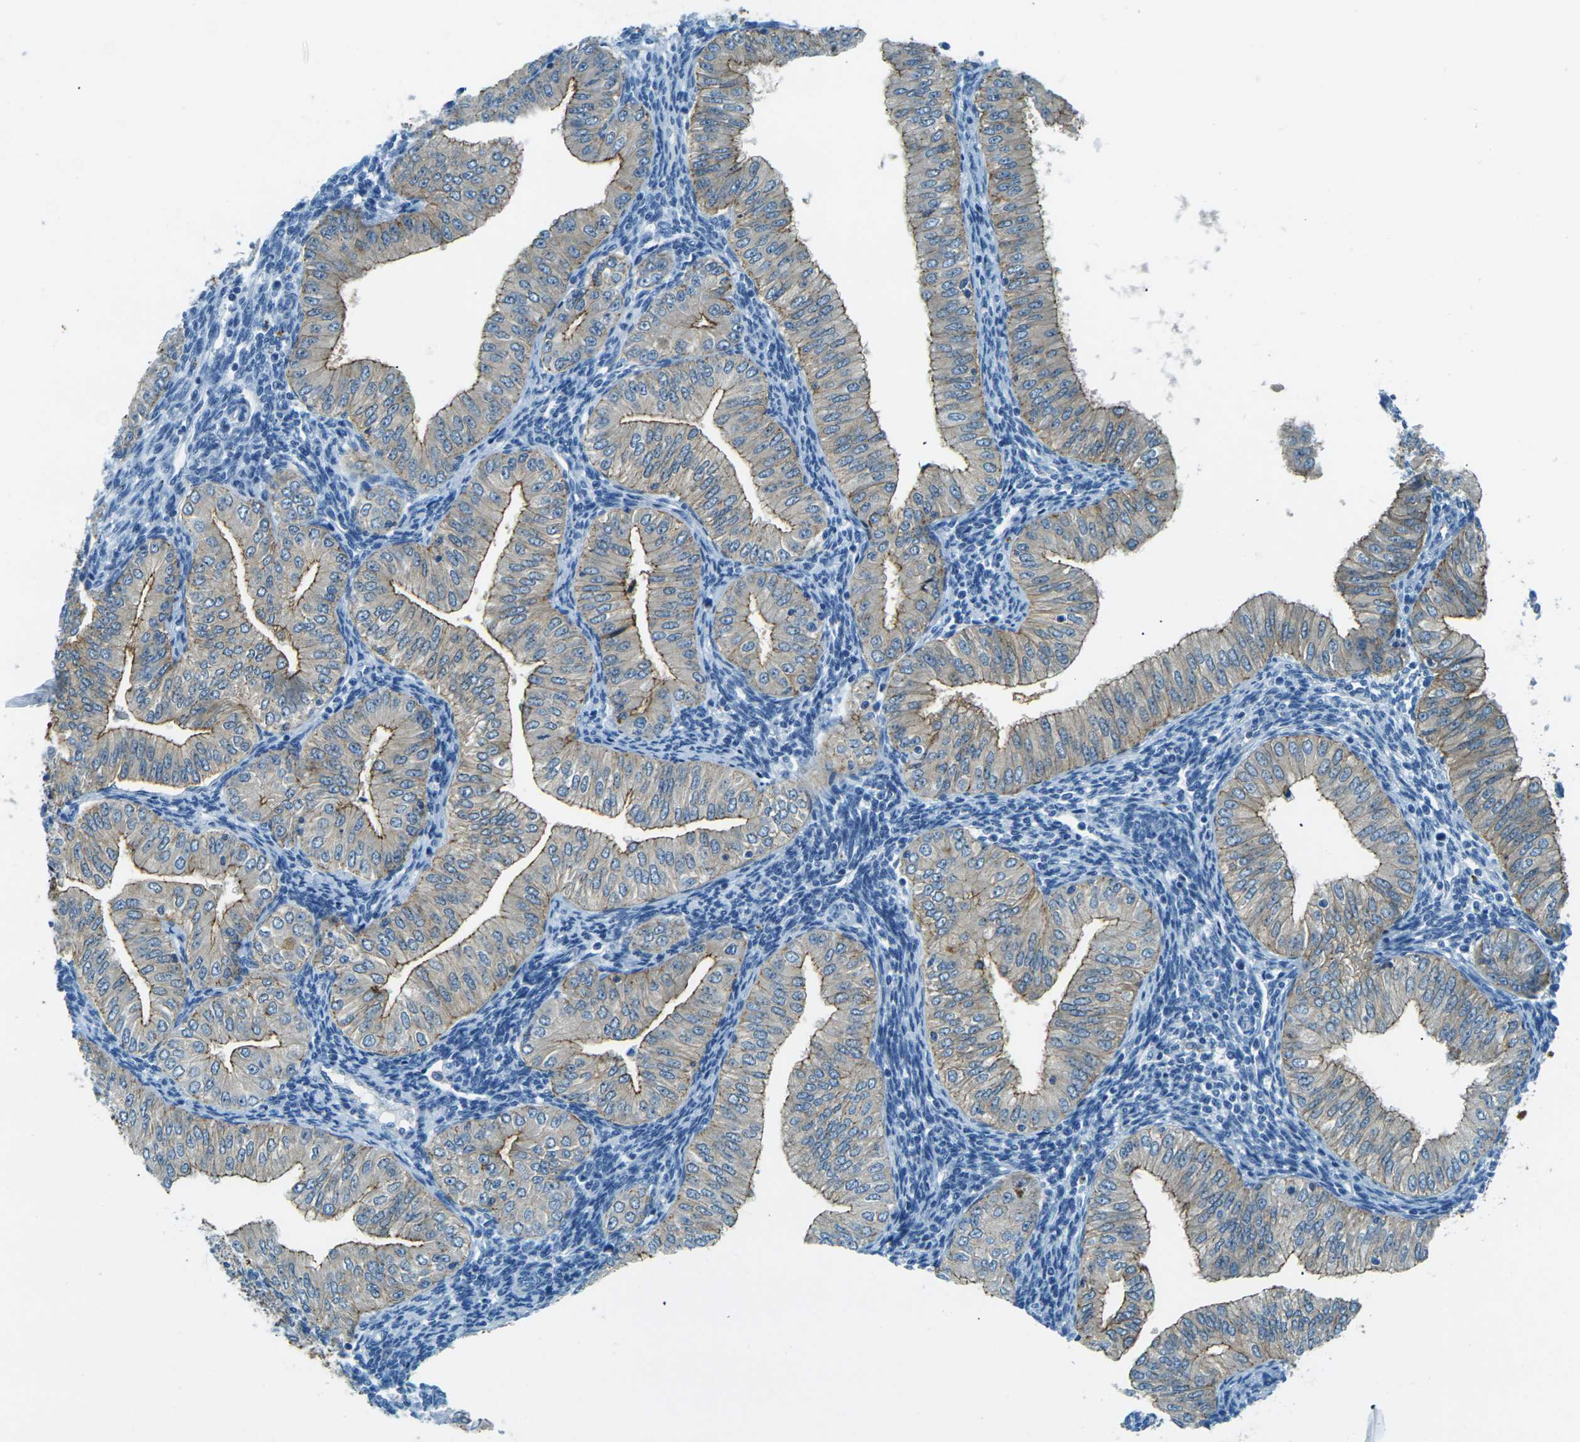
{"staining": {"intensity": "moderate", "quantity": "25%-75%", "location": "cytoplasmic/membranous"}, "tissue": "endometrial cancer", "cell_type": "Tumor cells", "image_type": "cancer", "snomed": [{"axis": "morphology", "description": "Normal tissue, NOS"}, {"axis": "morphology", "description": "Adenocarcinoma, NOS"}, {"axis": "topography", "description": "Endometrium"}], "caption": "Immunohistochemical staining of human endometrial adenocarcinoma reveals medium levels of moderate cytoplasmic/membranous protein staining in approximately 25%-75% of tumor cells.", "gene": "OCLN", "patient": {"sex": "female", "age": 53}}